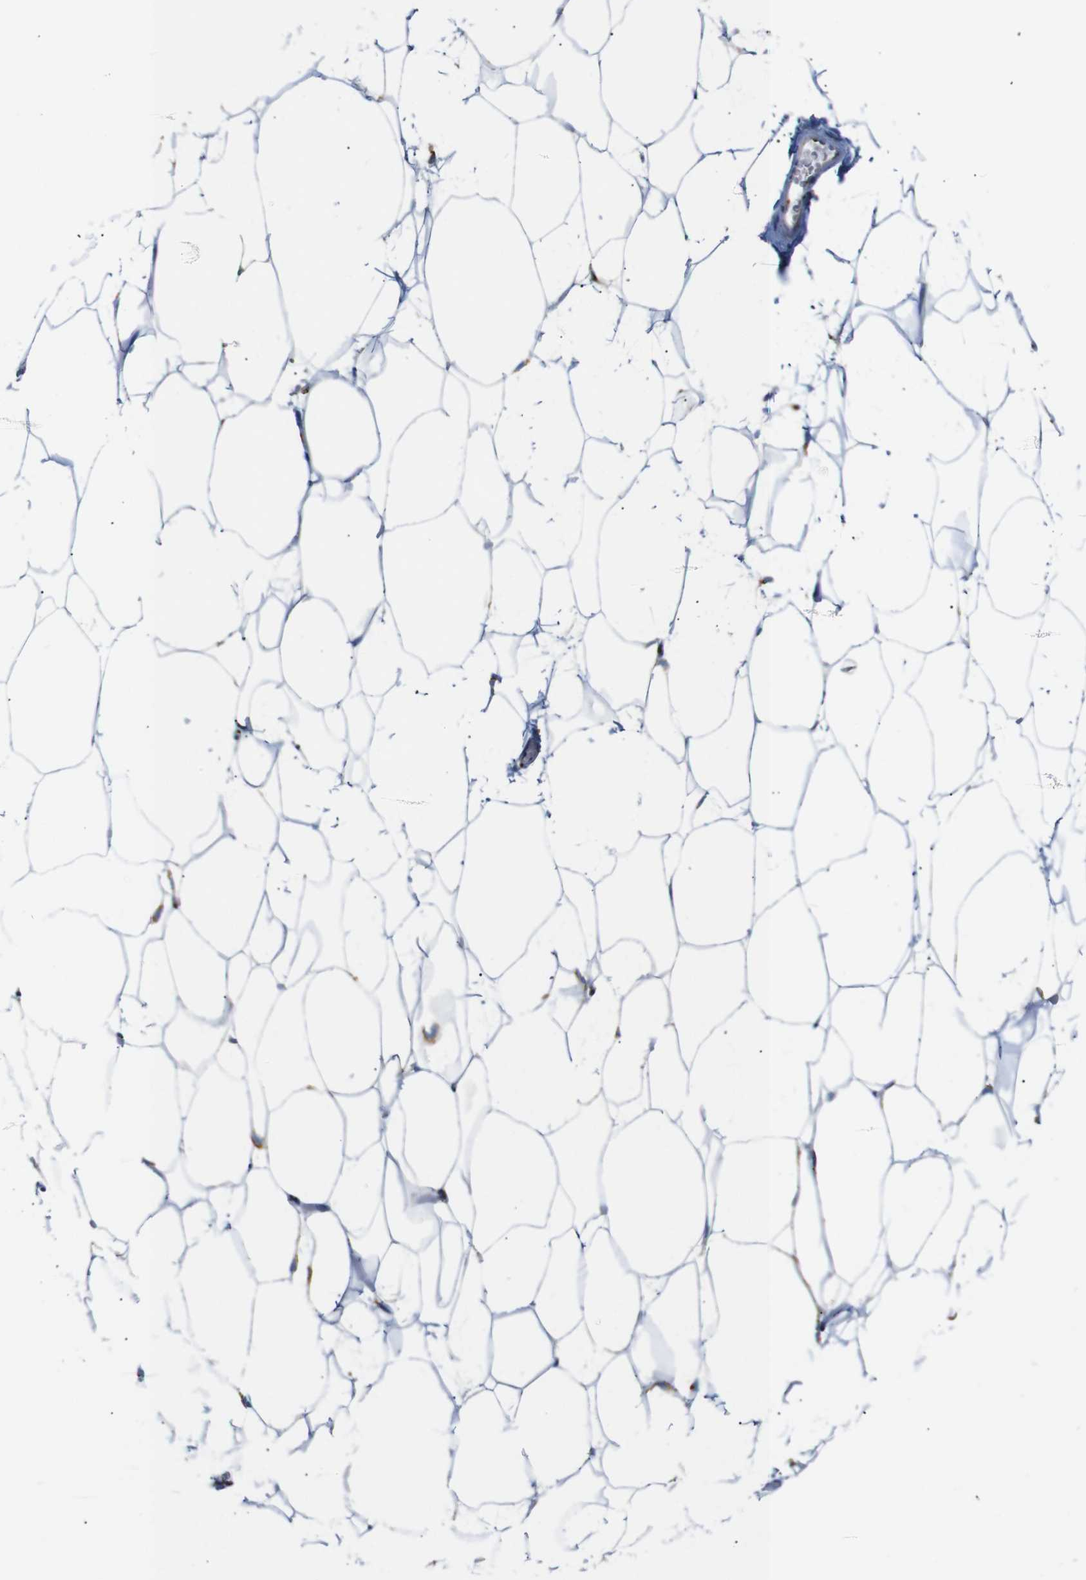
{"staining": {"intensity": "moderate", "quantity": ">75%", "location": "cytoplasmic/membranous"}, "tissue": "adipose tissue", "cell_type": "Adipocytes", "image_type": "normal", "snomed": [{"axis": "morphology", "description": "Normal tissue, NOS"}, {"axis": "topography", "description": "Breast"}, {"axis": "topography", "description": "Adipose tissue"}], "caption": "Immunohistochemical staining of benign adipose tissue reveals >75% levels of moderate cytoplasmic/membranous protein positivity in about >75% of adipocytes.", "gene": "TGOLN2", "patient": {"sex": "female", "age": 25}}